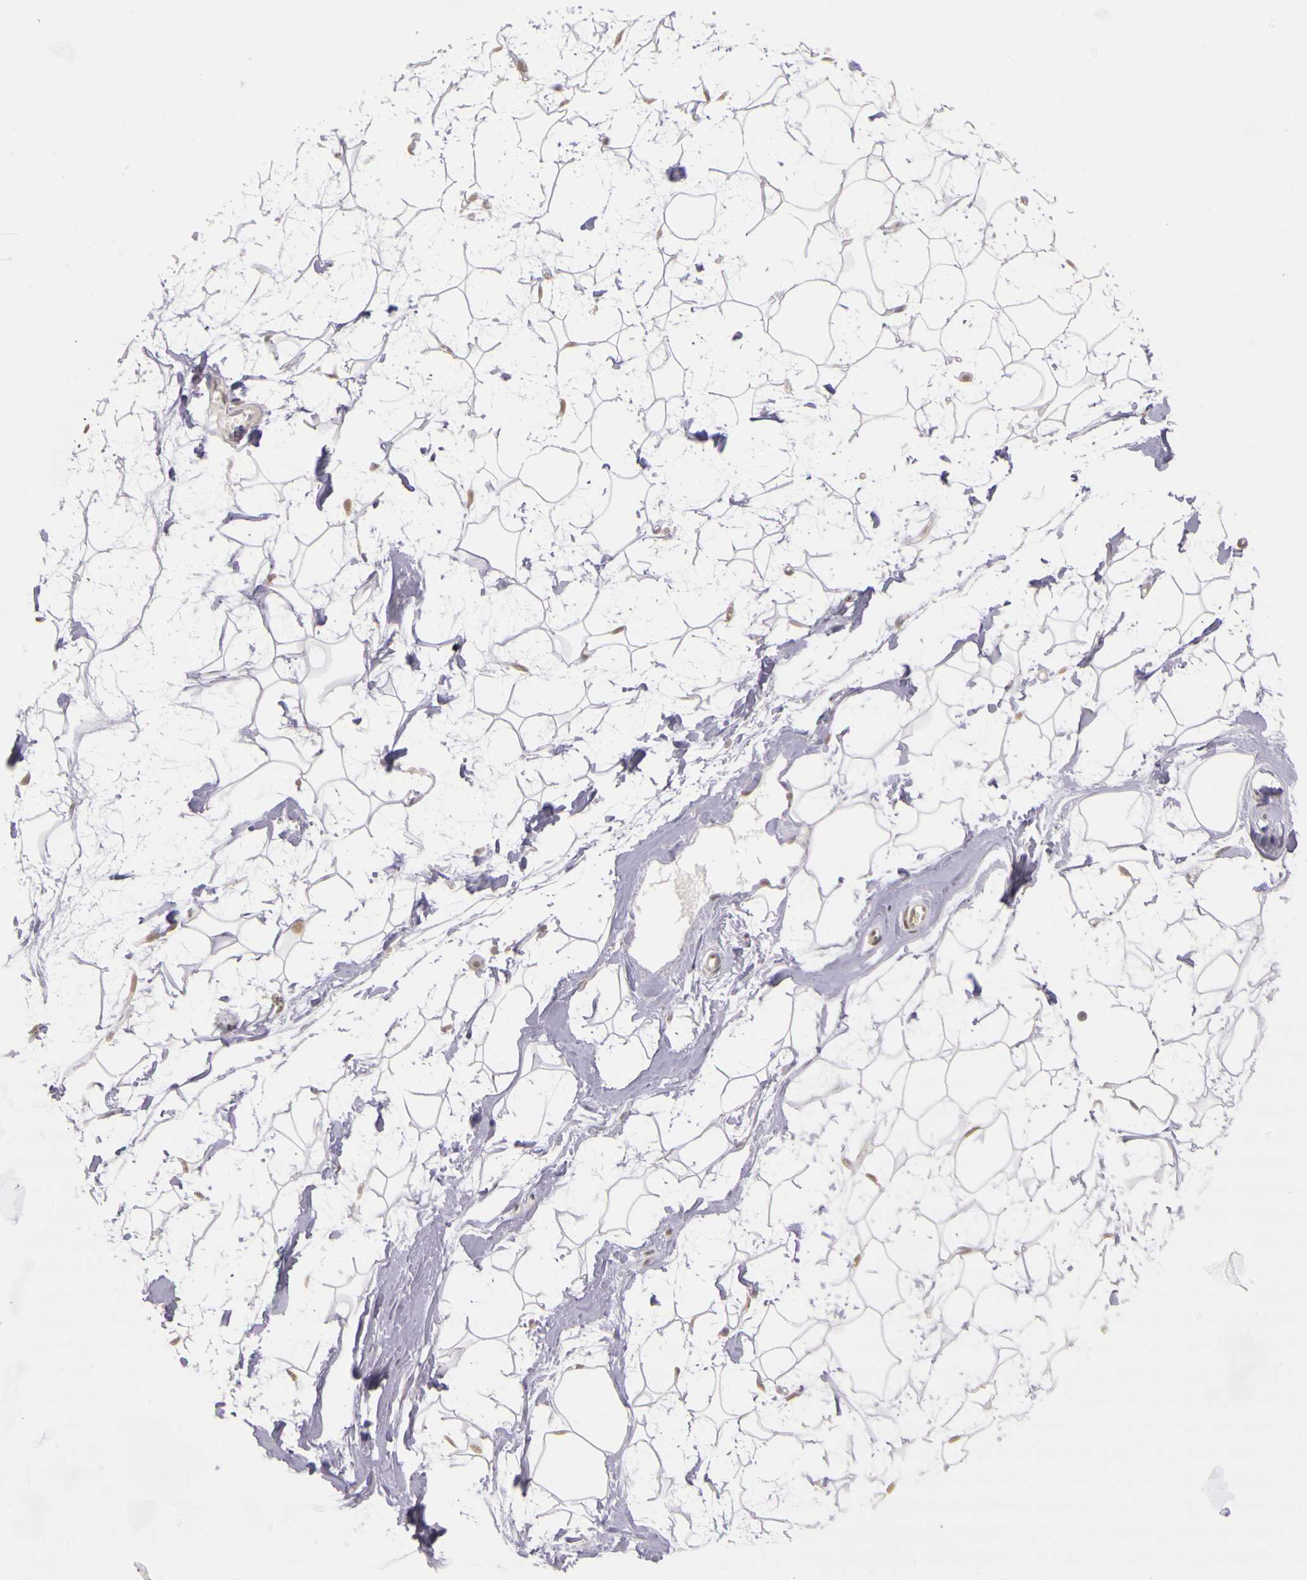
{"staining": {"intensity": "weak", "quantity": ">75%", "location": "nuclear"}, "tissue": "adipose tissue", "cell_type": "Adipocytes", "image_type": "normal", "snomed": [{"axis": "morphology", "description": "Normal tissue, NOS"}, {"axis": "topography", "description": "Breast"}], "caption": "A high-resolution photomicrograph shows immunohistochemistry (IHC) staining of benign adipose tissue, which demonstrates weak nuclear staining in approximately >75% of adipocytes.", "gene": "WDR13", "patient": {"sex": "female", "age": 44}}